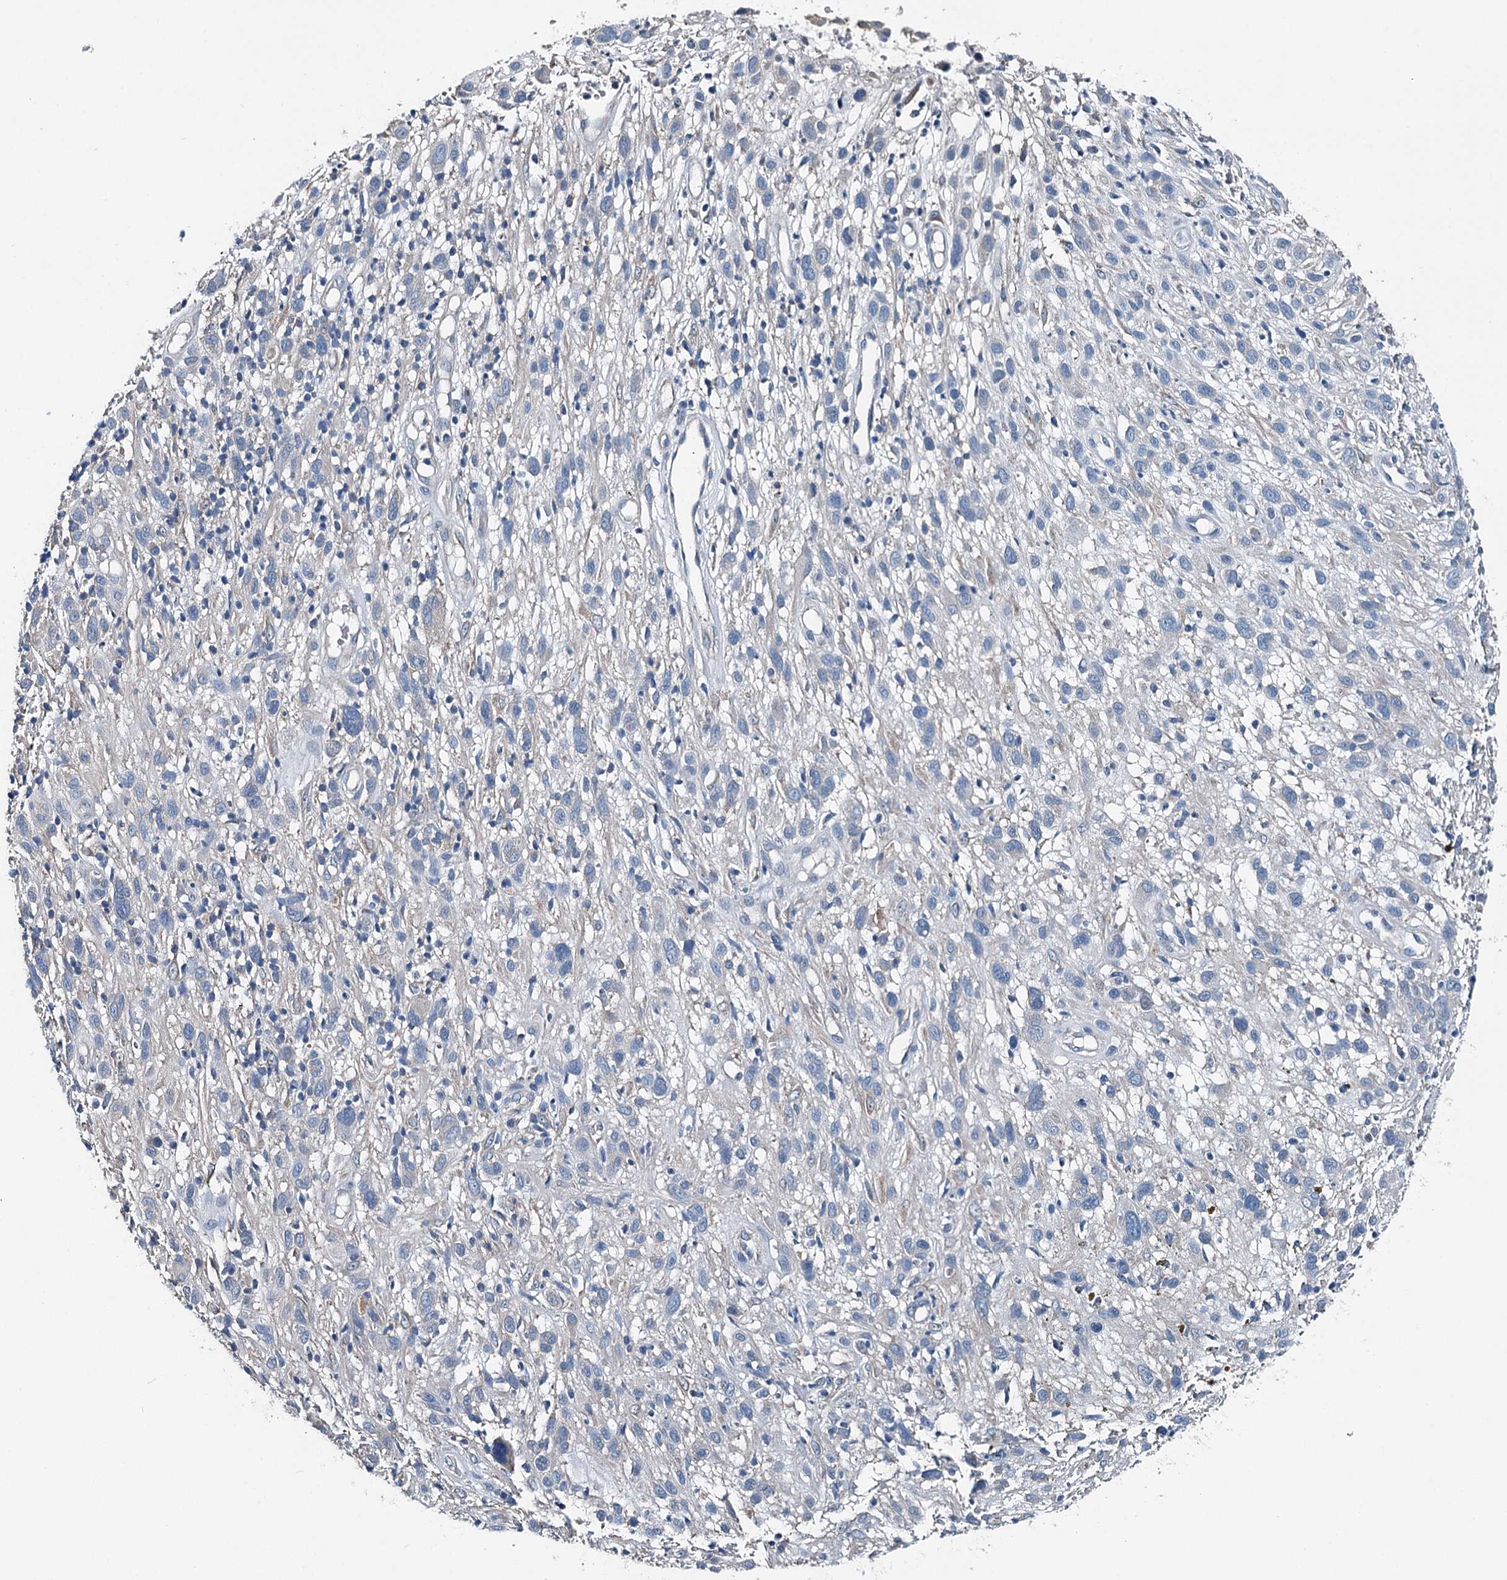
{"staining": {"intensity": "weak", "quantity": "<25%", "location": "cytoplasmic/membranous"}, "tissue": "melanoma", "cell_type": "Tumor cells", "image_type": "cancer", "snomed": [{"axis": "morphology", "description": "Malignant melanoma, NOS"}, {"axis": "topography", "description": "Skin of trunk"}], "caption": "Immunohistochemistry of human melanoma displays no positivity in tumor cells.", "gene": "BHMT", "patient": {"sex": "male", "age": 71}}